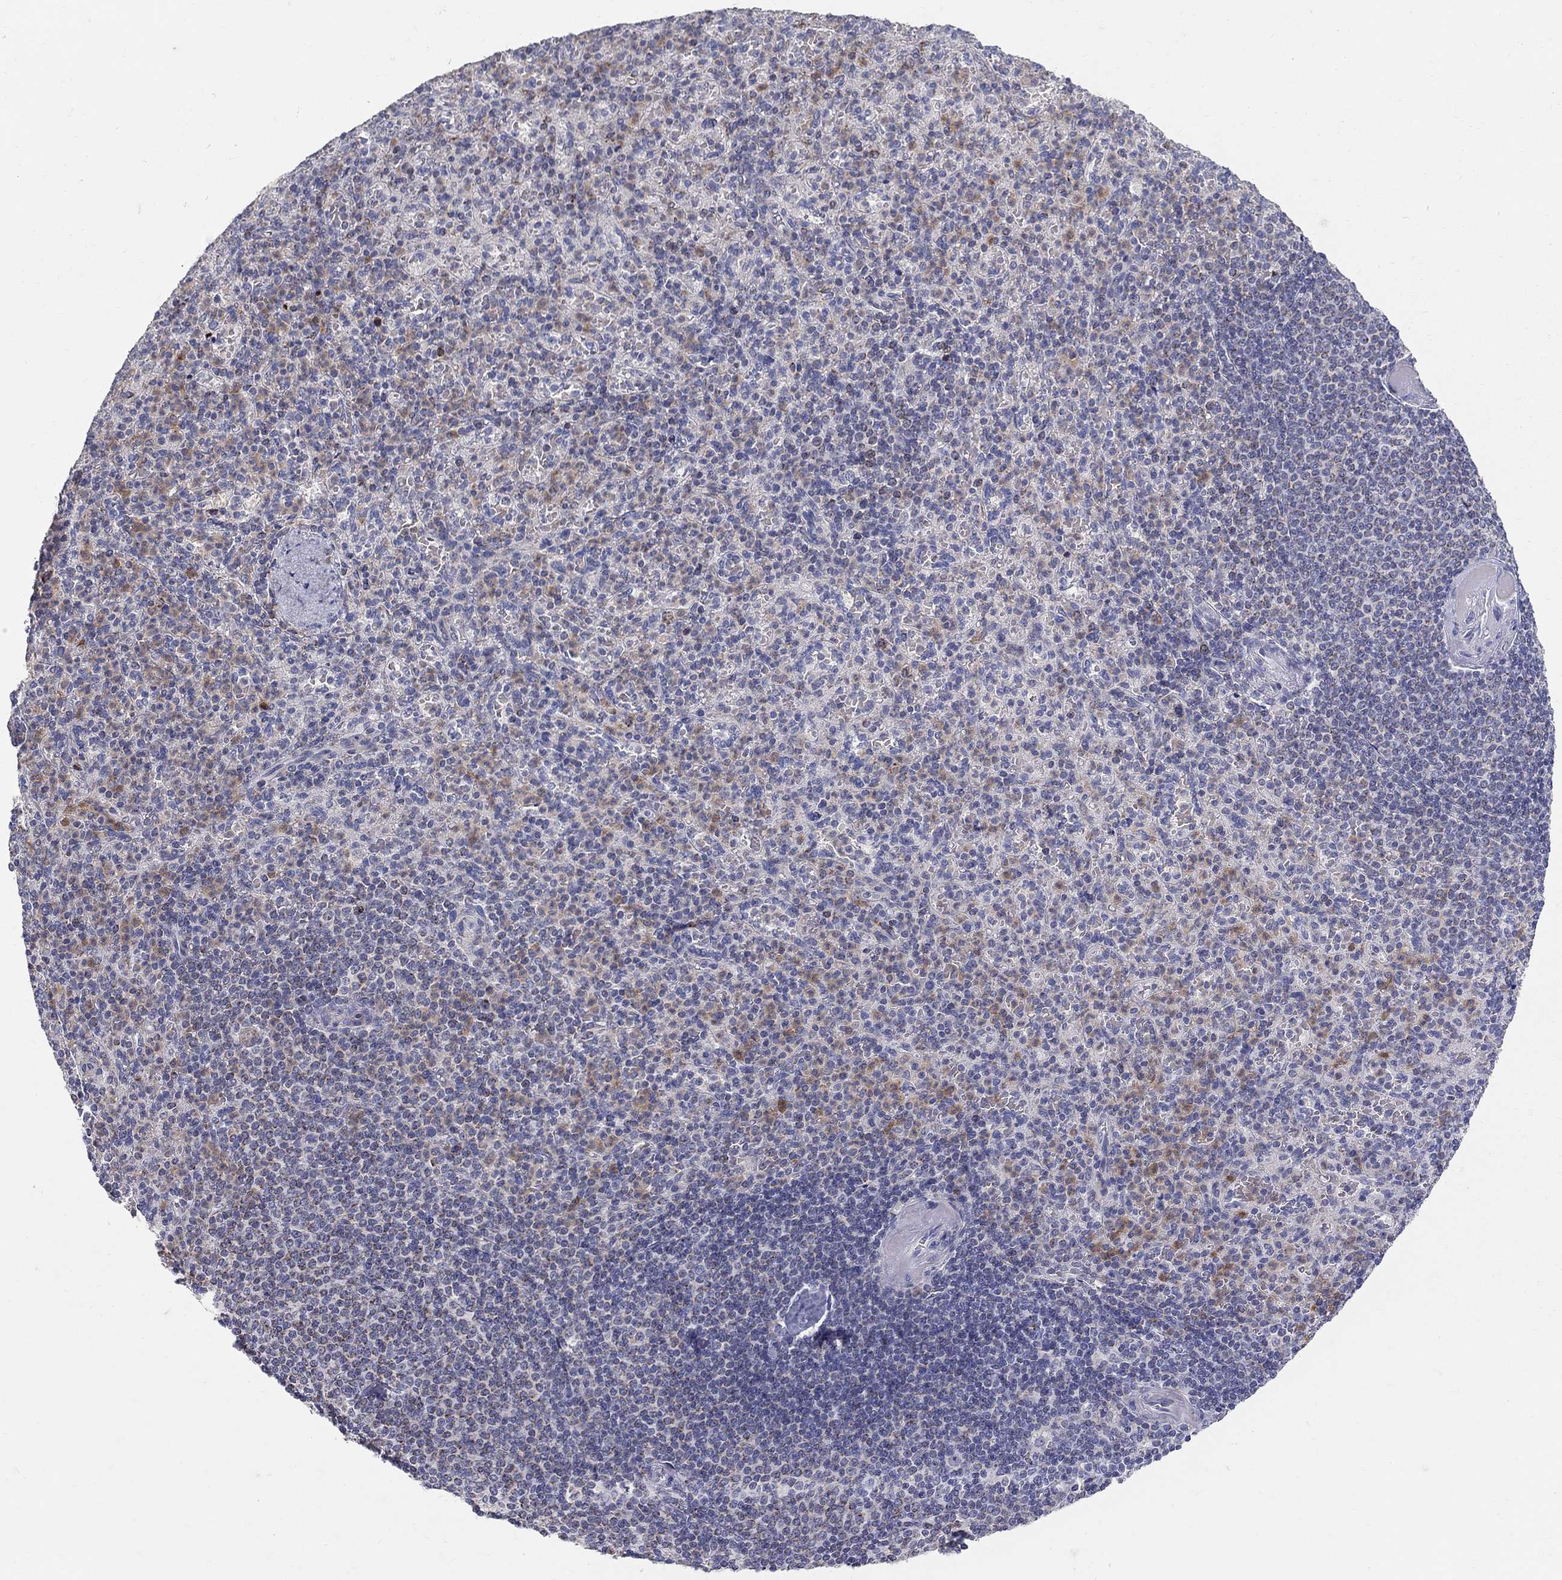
{"staining": {"intensity": "weak", "quantity": "25%-75%", "location": "cytoplasmic/membranous"}, "tissue": "spleen", "cell_type": "Cells in red pulp", "image_type": "normal", "snomed": [{"axis": "morphology", "description": "Normal tissue, NOS"}, {"axis": "topography", "description": "Spleen"}], "caption": "Immunohistochemical staining of benign spleen shows 25%-75% levels of weak cytoplasmic/membranous protein staining in approximately 25%-75% of cells in red pulp. (DAB (3,3'-diaminobenzidine) = brown stain, brightfield microscopy at high magnification).", "gene": "HMX2", "patient": {"sex": "female", "age": 74}}